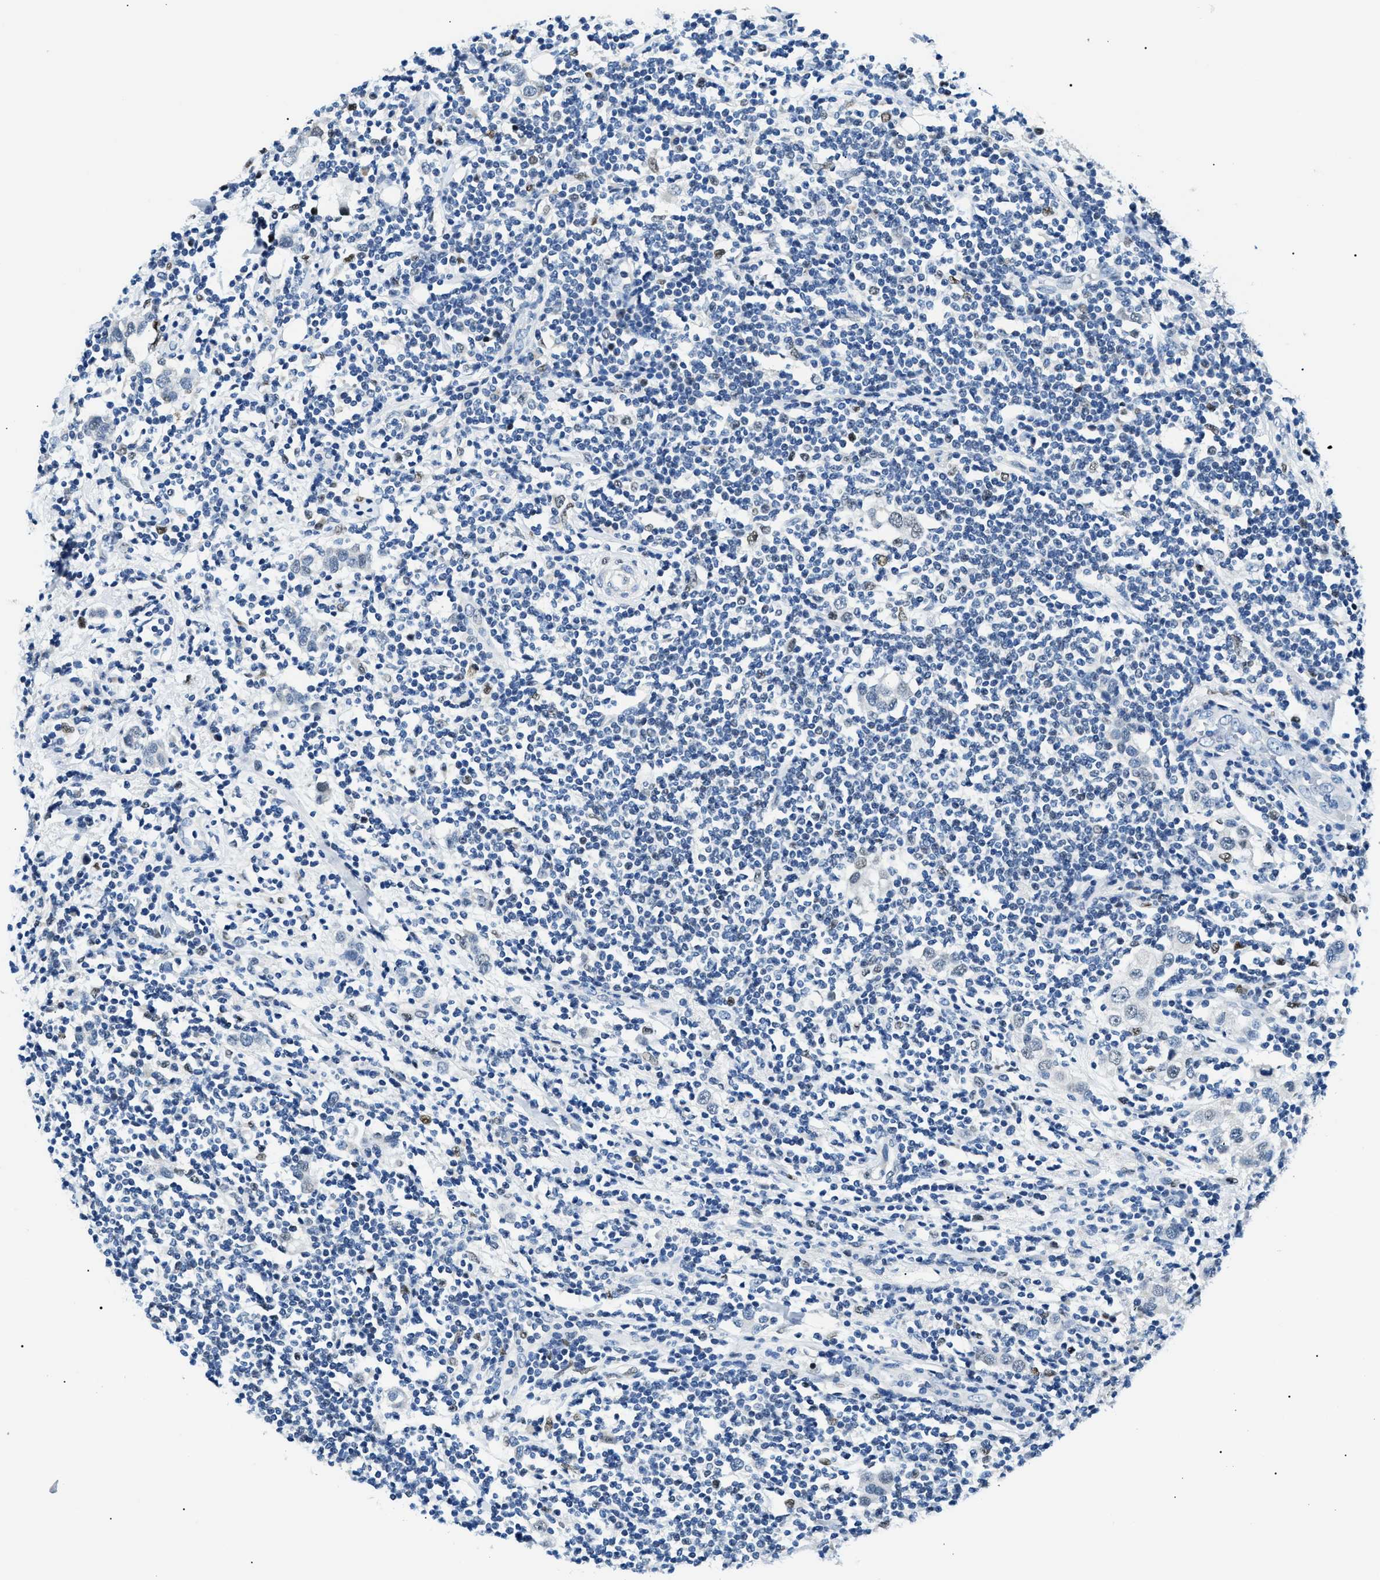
{"staining": {"intensity": "weak", "quantity": "25%-75%", "location": "nuclear"}, "tissue": "breast cancer", "cell_type": "Tumor cells", "image_type": "cancer", "snomed": [{"axis": "morphology", "description": "Duct carcinoma"}, {"axis": "topography", "description": "Breast"}], "caption": "Human invasive ductal carcinoma (breast) stained for a protein (brown) demonstrates weak nuclear positive positivity in about 25%-75% of tumor cells.", "gene": "SMARCC1", "patient": {"sex": "female", "age": 50}}